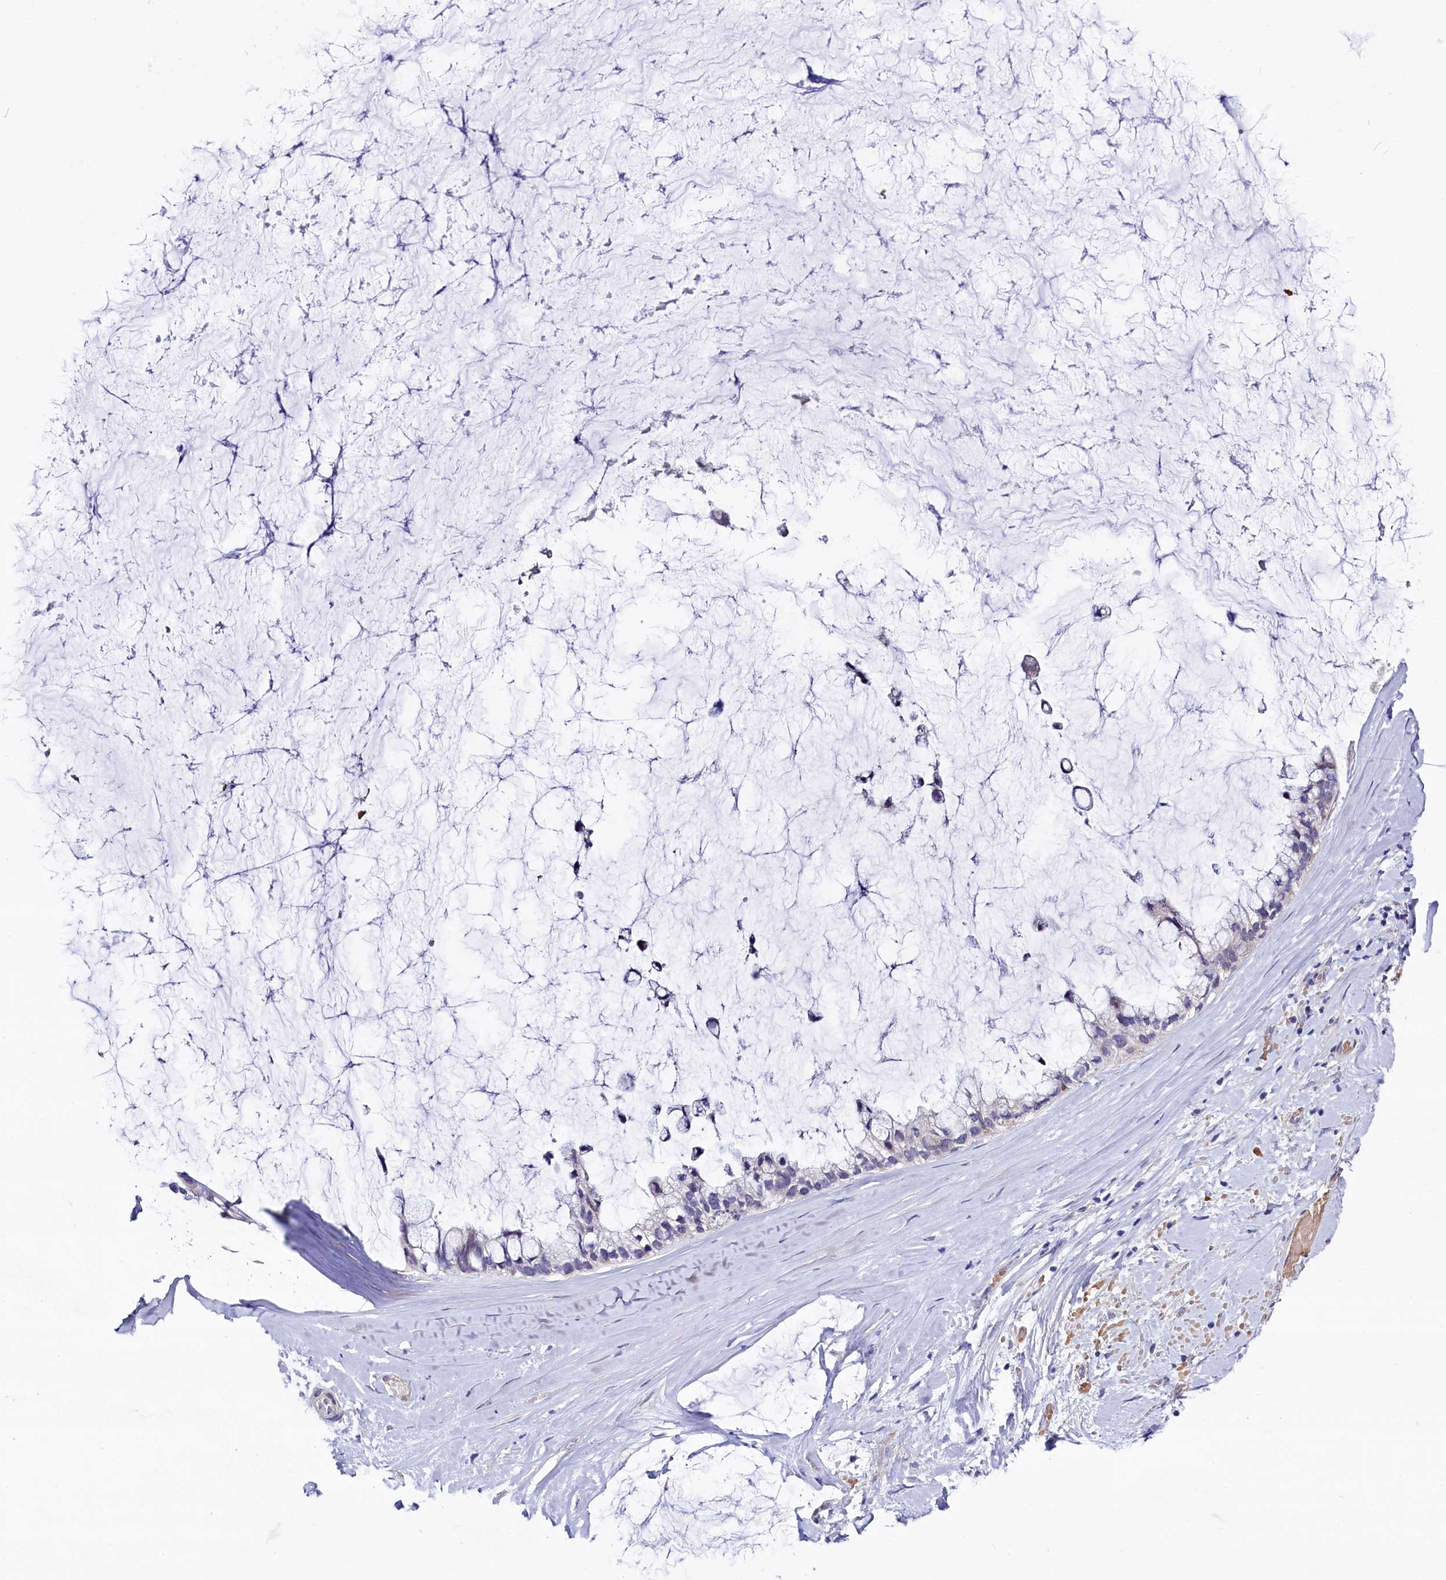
{"staining": {"intensity": "negative", "quantity": "none", "location": "none"}, "tissue": "ovarian cancer", "cell_type": "Tumor cells", "image_type": "cancer", "snomed": [{"axis": "morphology", "description": "Cystadenocarcinoma, mucinous, NOS"}, {"axis": "topography", "description": "Ovary"}], "caption": "Immunohistochemistry photomicrograph of ovarian mucinous cystadenocarcinoma stained for a protein (brown), which displays no positivity in tumor cells. The staining was performed using DAB (3,3'-diaminobenzidine) to visualize the protein expression in brown, while the nuclei were stained in blue with hematoxylin (Magnification: 20x).", "gene": "SLC39A6", "patient": {"sex": "female", "age": 39}}